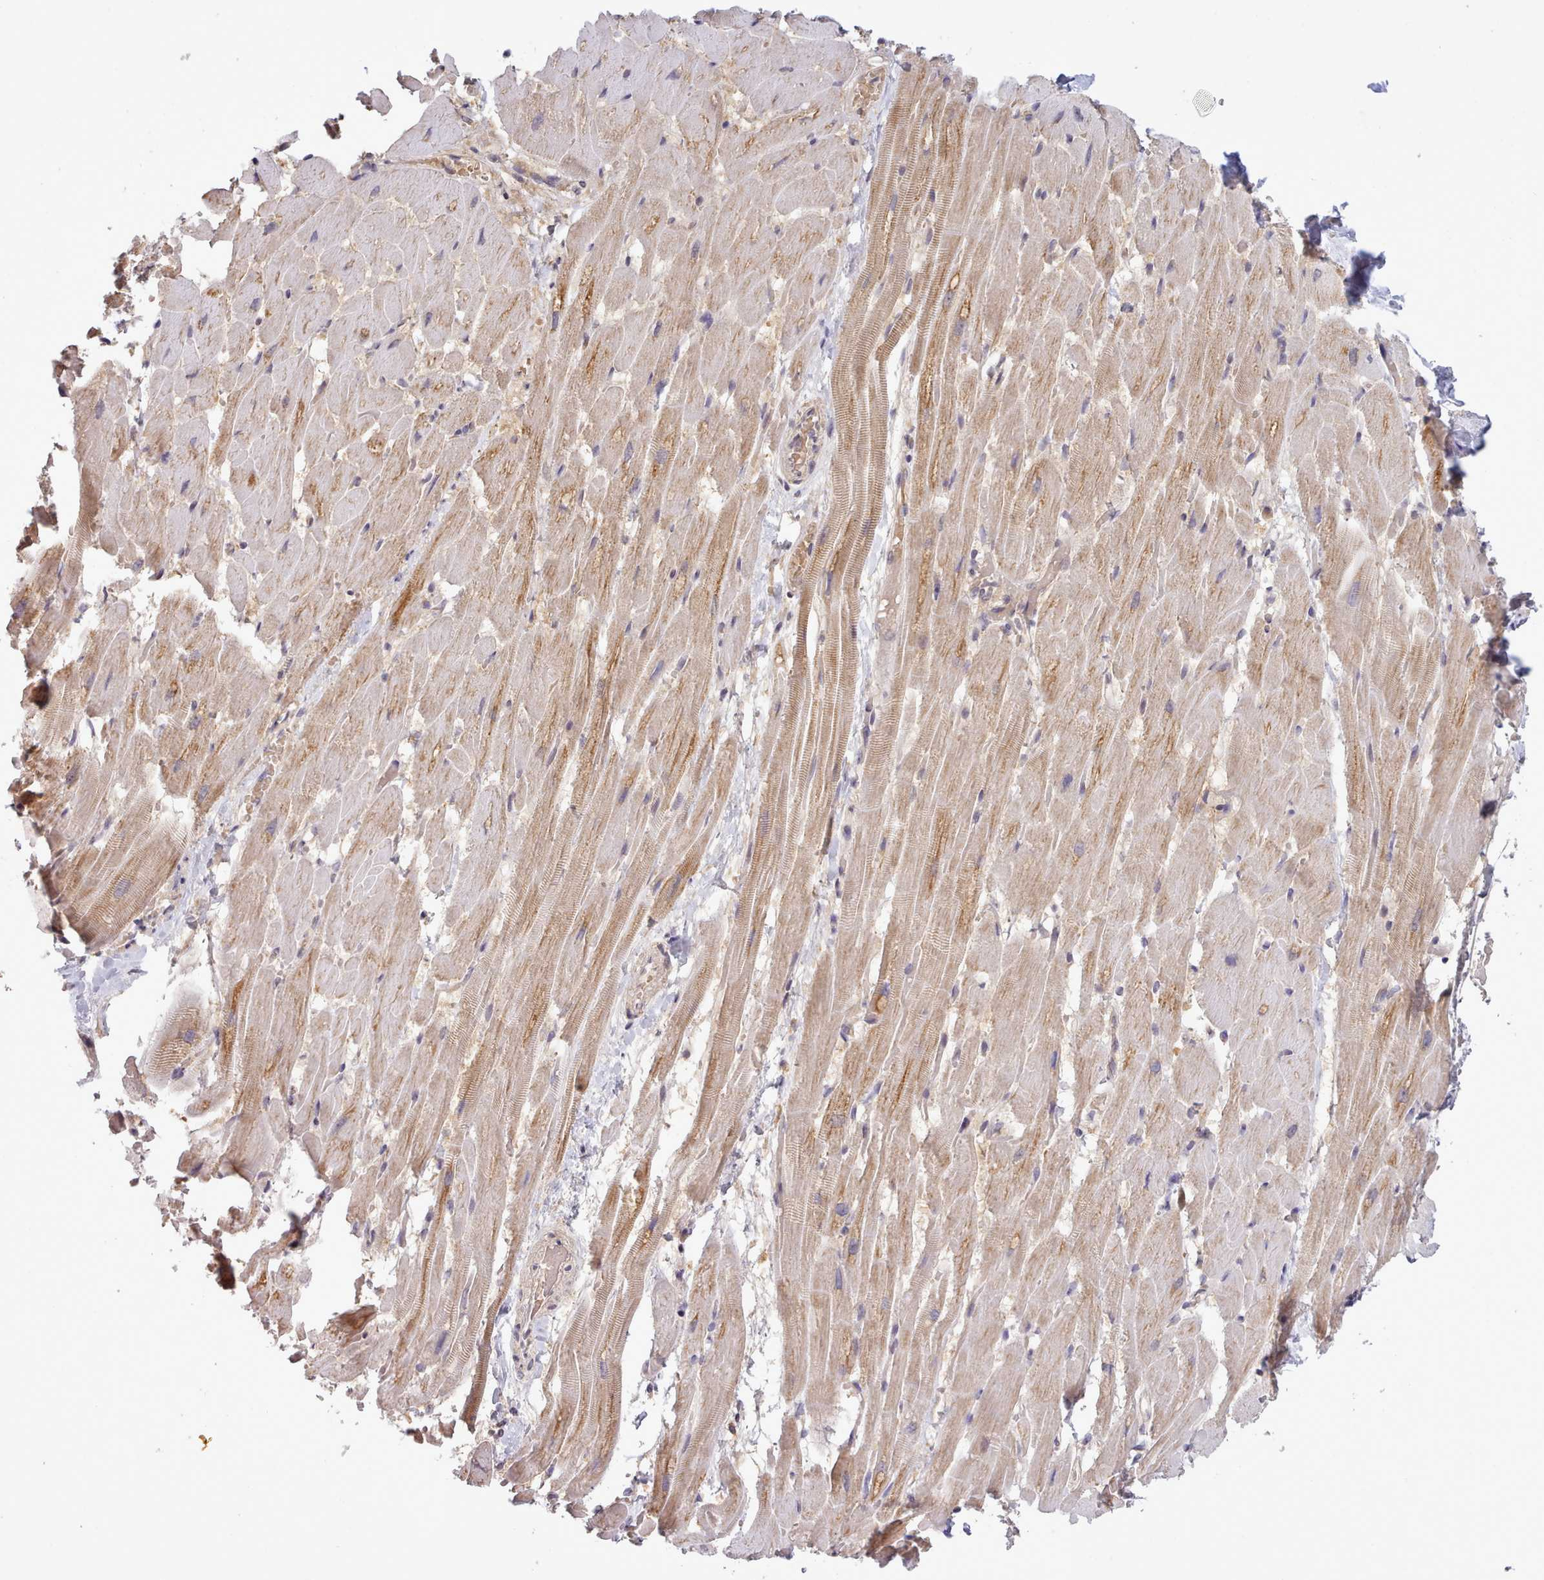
{"staining": {"intensity": "moderate", "quantity": ">75%", "location": "cytoplasmic/membranous"}, "tissue": "heart muscle", "cell_type": "Cardiomyocytes", "image_type": "normal", "snomed": [{"axis": "morphology", "description": "Normal tissue, NOS"}, {"axis": "topography", "description": "Heart"}], "caption": "Heart muscle stained for a protein (brown) displays moderate cytoplasmic/membranous positive positivity in approximately >75% of cardiomyocytes.", "gene": "ARL17A", "patient": {"sex": "male", "age": 37}}